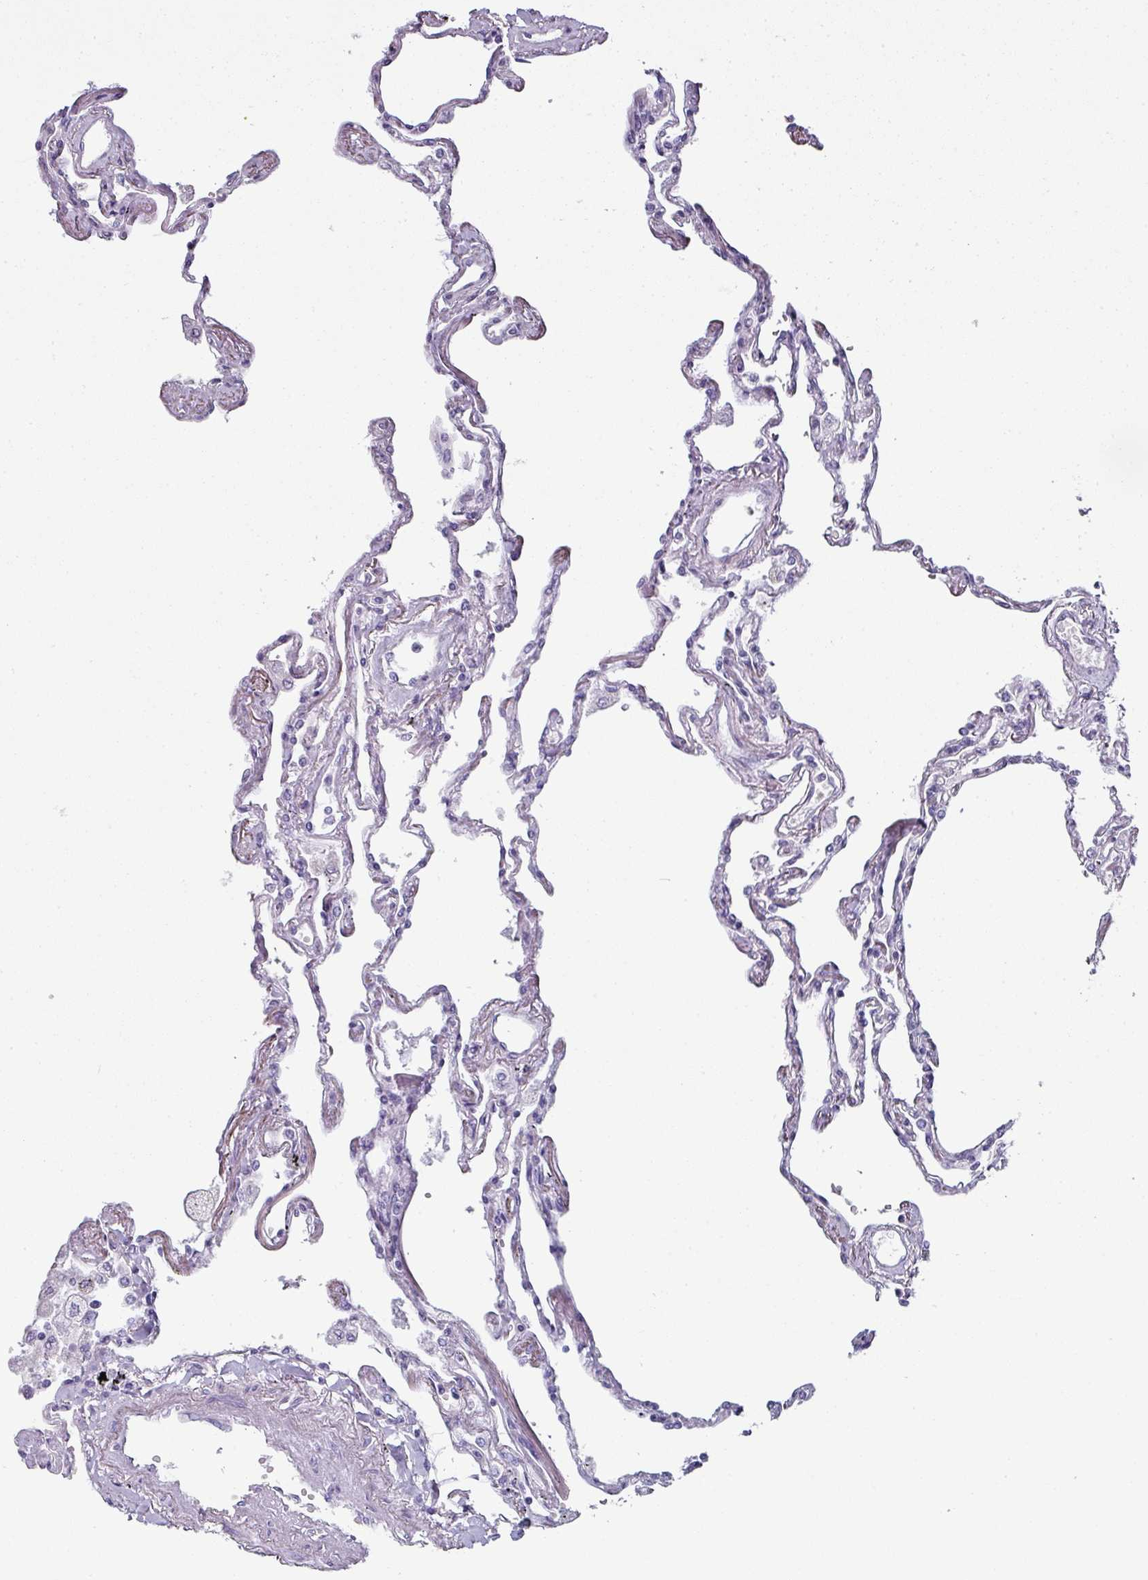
{"staining": {"intensity": "negative", "quantity": "none", "location": "none"}, "tissue": "lung", "cell_type": "Alveolar cells", "image_type": "normal", "snomed": [{"axis": "morphology", "description": "Normal tissue, NOS"}, {"axis": "topography", "description": "Lung"}], "caption": "Micrograph shows no protein positivity in alveolar cells of normal lung. The staining is performed using DAB brown chromogen with nuclei counter-stained in using hematoxylin.", "gene": "SLC17A7", "patient": {"sex": "female", "age": 67}}